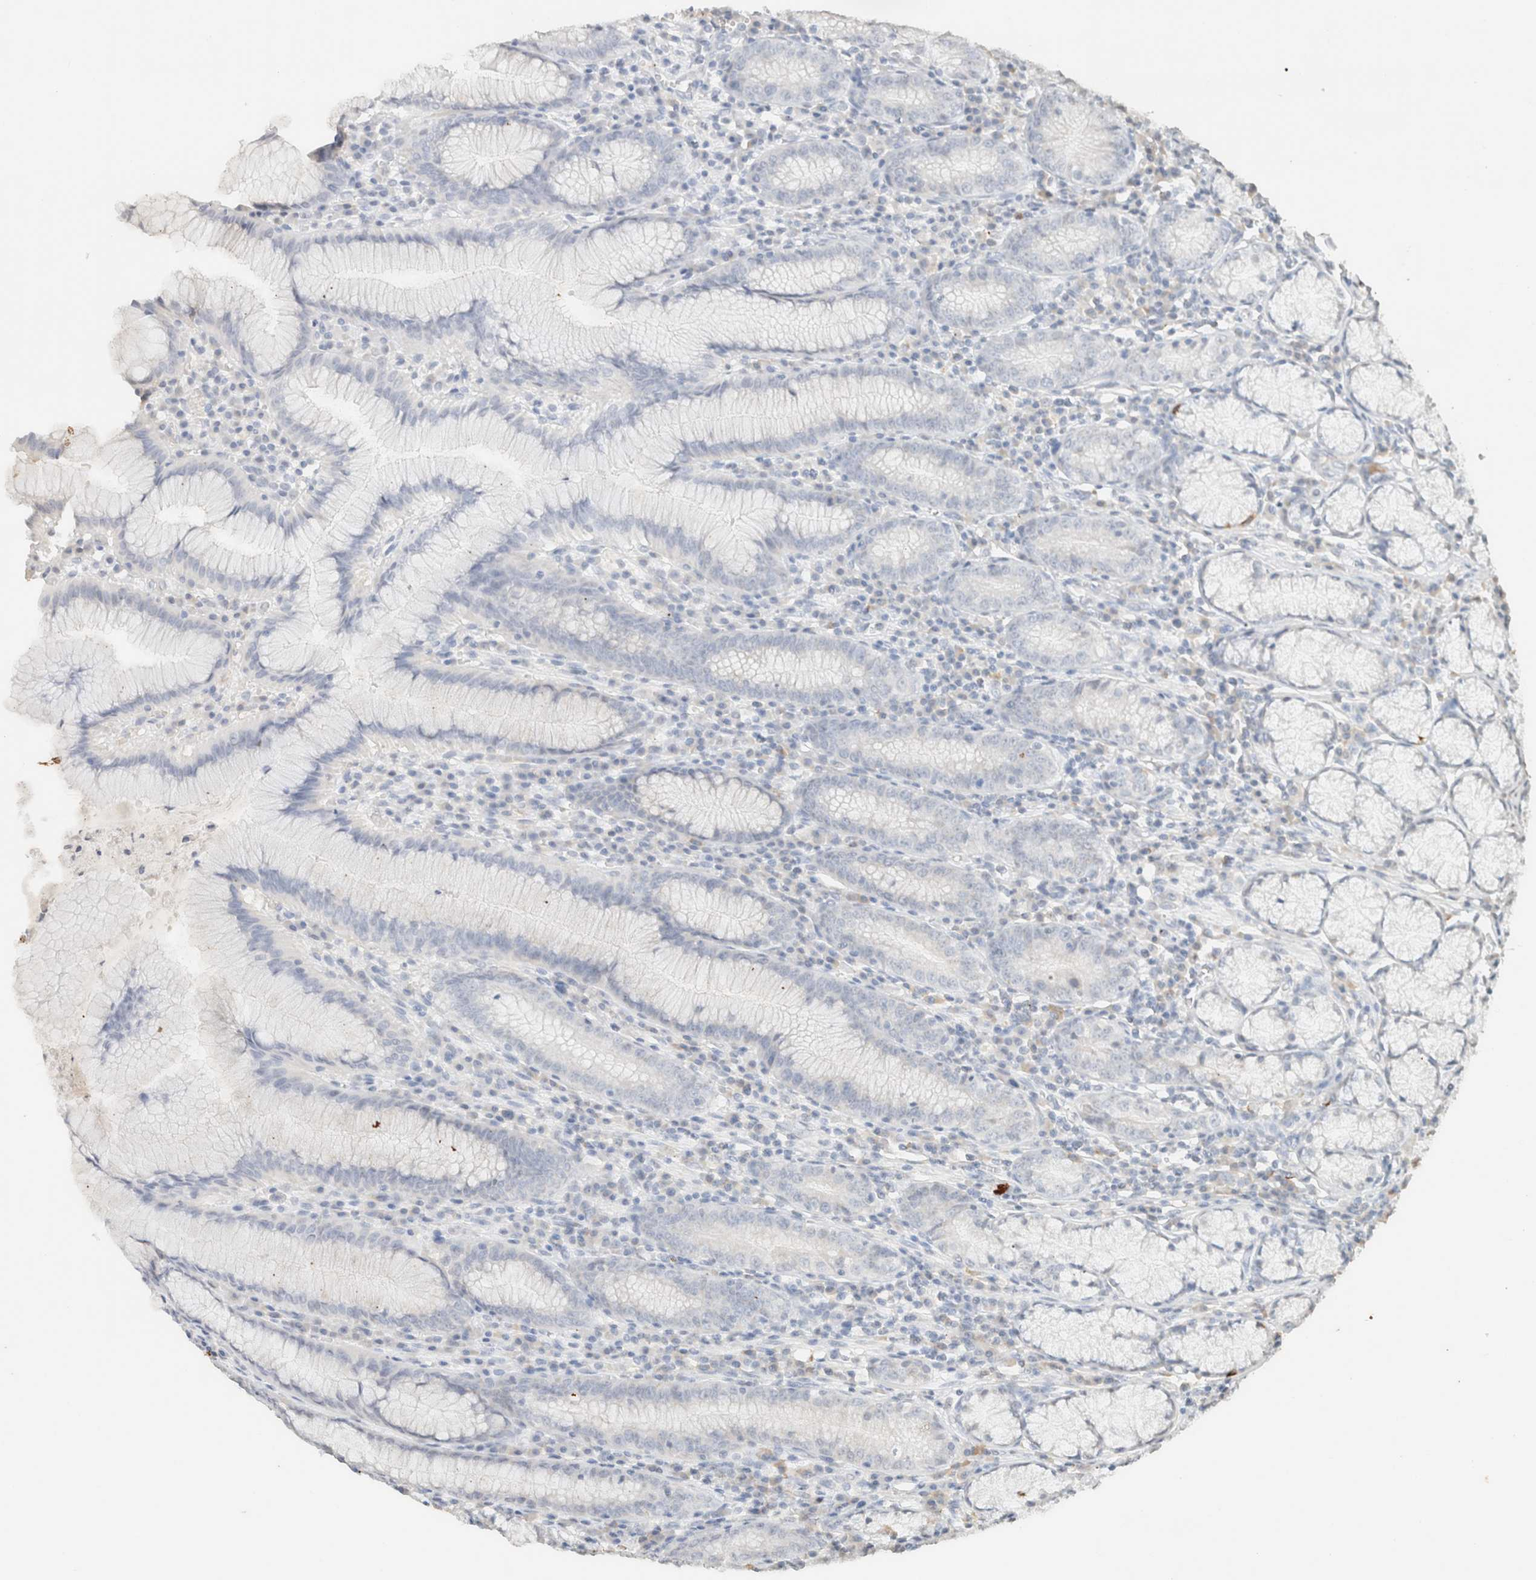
{"staining": {"intensity": "weak", "quantity": "<25%", "location": "cytoplasmic/membranous"}, "tissue": "stomach", "cell_type": "Glandular cells", "image_type": "normal", "snomed": [{"axis": "morphology", "description": "Normal tissue, NOS"}, {"axis": "topography", "description": "Stomach"}], "caption": "This photomicrograph is of unremarkable stomach stained with immunohistochemistry (IHC) to label a protein in brown with the nuclei are counter-stained blue. There is no staining in glandular cells.", "gene": "CPA1", "patient": {"sex": "male", "age": 55}}